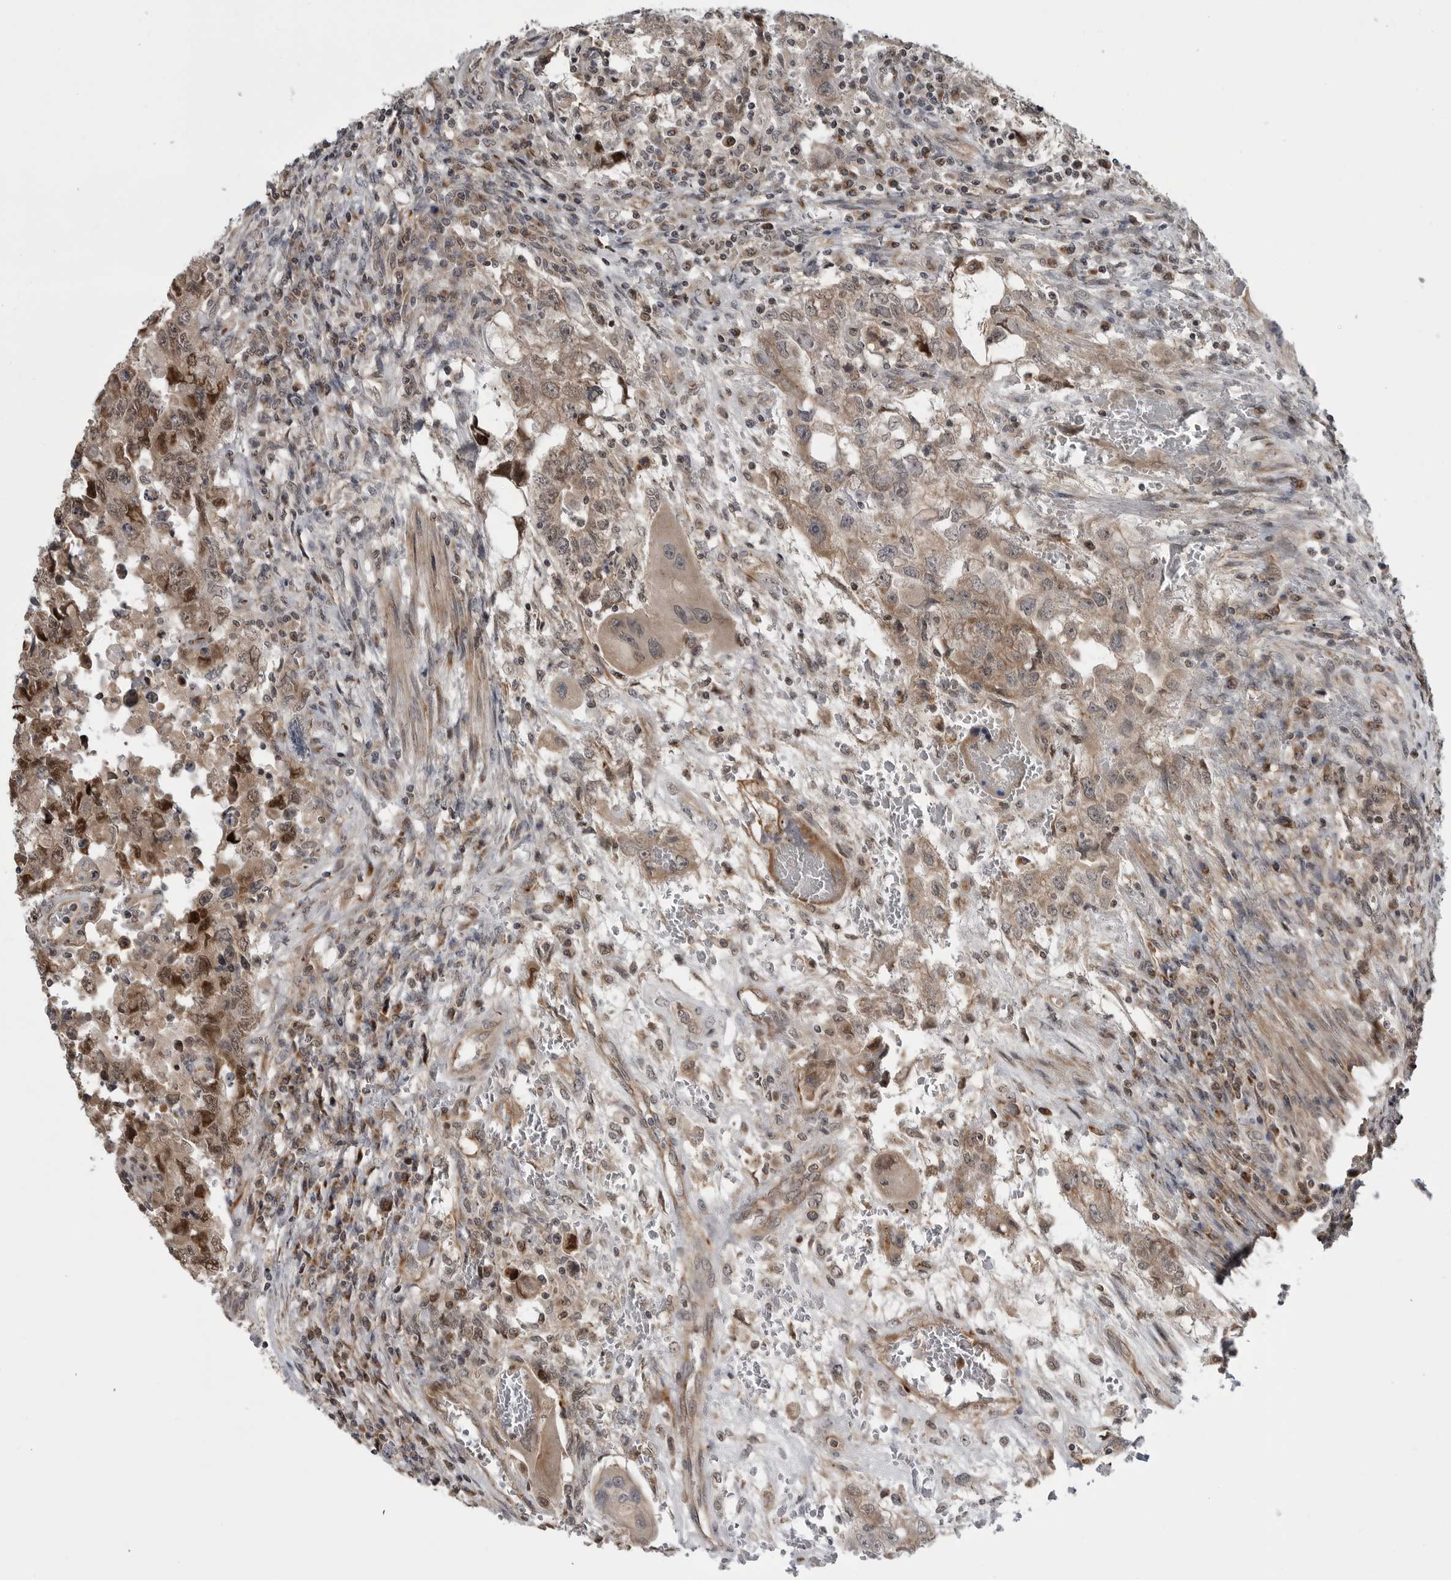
{"staining": {"intensity": "weak", "quantity": ">75%", "location": "cytoplasmic/membranous,nuclear"}, "tissue": "testis cancer", "cell_type": "Tumor cells", "image_type": "cancer", "snomed": [{"axis": "morphology", "description": "Carcinoma, Embryonal, NOS"}, {"axis": "topography", "description": "Testis"}], "caption": "Approximately >75% of tumor cells in testis embryonal carcinoma show weak cytoplasmic/membranous and nuclear protein expression as visualized by brown immunohistochemical staining.", "gene": "FAAP100", "patient": {"sex": "male", "age": 26}}